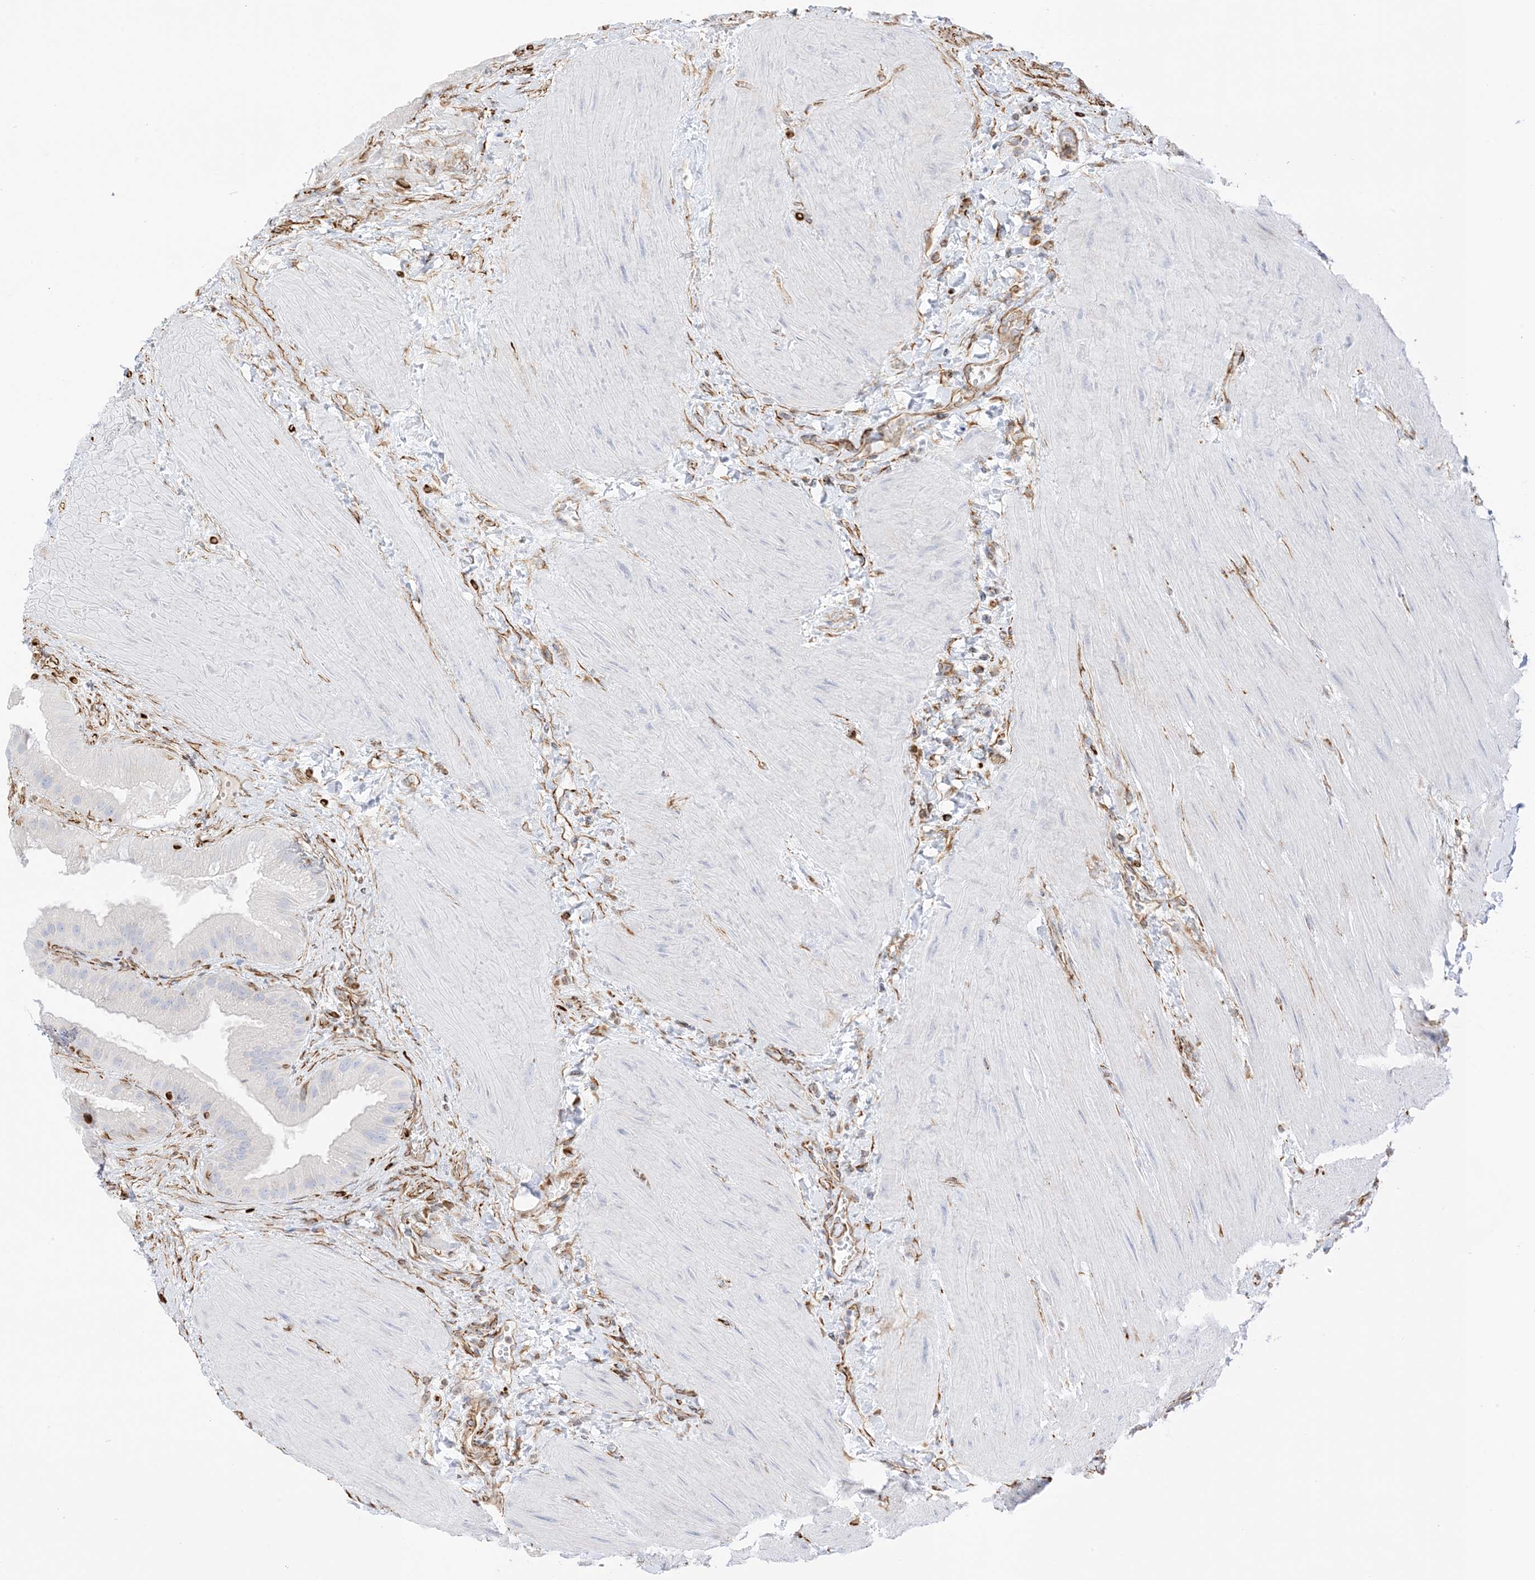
{"staining": {"intensity": "negative", "quantity": "none", "location": "none"}, "tissue": "gallbladder", "cell_type": "Glandular cells", "image_type": "normal", "snomed": [{"axis": "morphology", "description": "Normal tissue, NOS"}, {"axis": "topography", "description": "Gallbladder"}], "caption": "High magnification brightfield microscopy of unremarkable gallbladder stained with DAB (3,3'-diaminobenzidine) (brown) and counterstained with hematoxylin (blue): glandular cells show no significant staining. The staining was performed using DAB (3,3'-diaminobenzidine) to visualize the protein expression in brown, while the nuclei were stained in blue with hematoxylin (Magnification: 20x).", "gene": "PID1", "patient": {"sex": "male", "age": 55}}